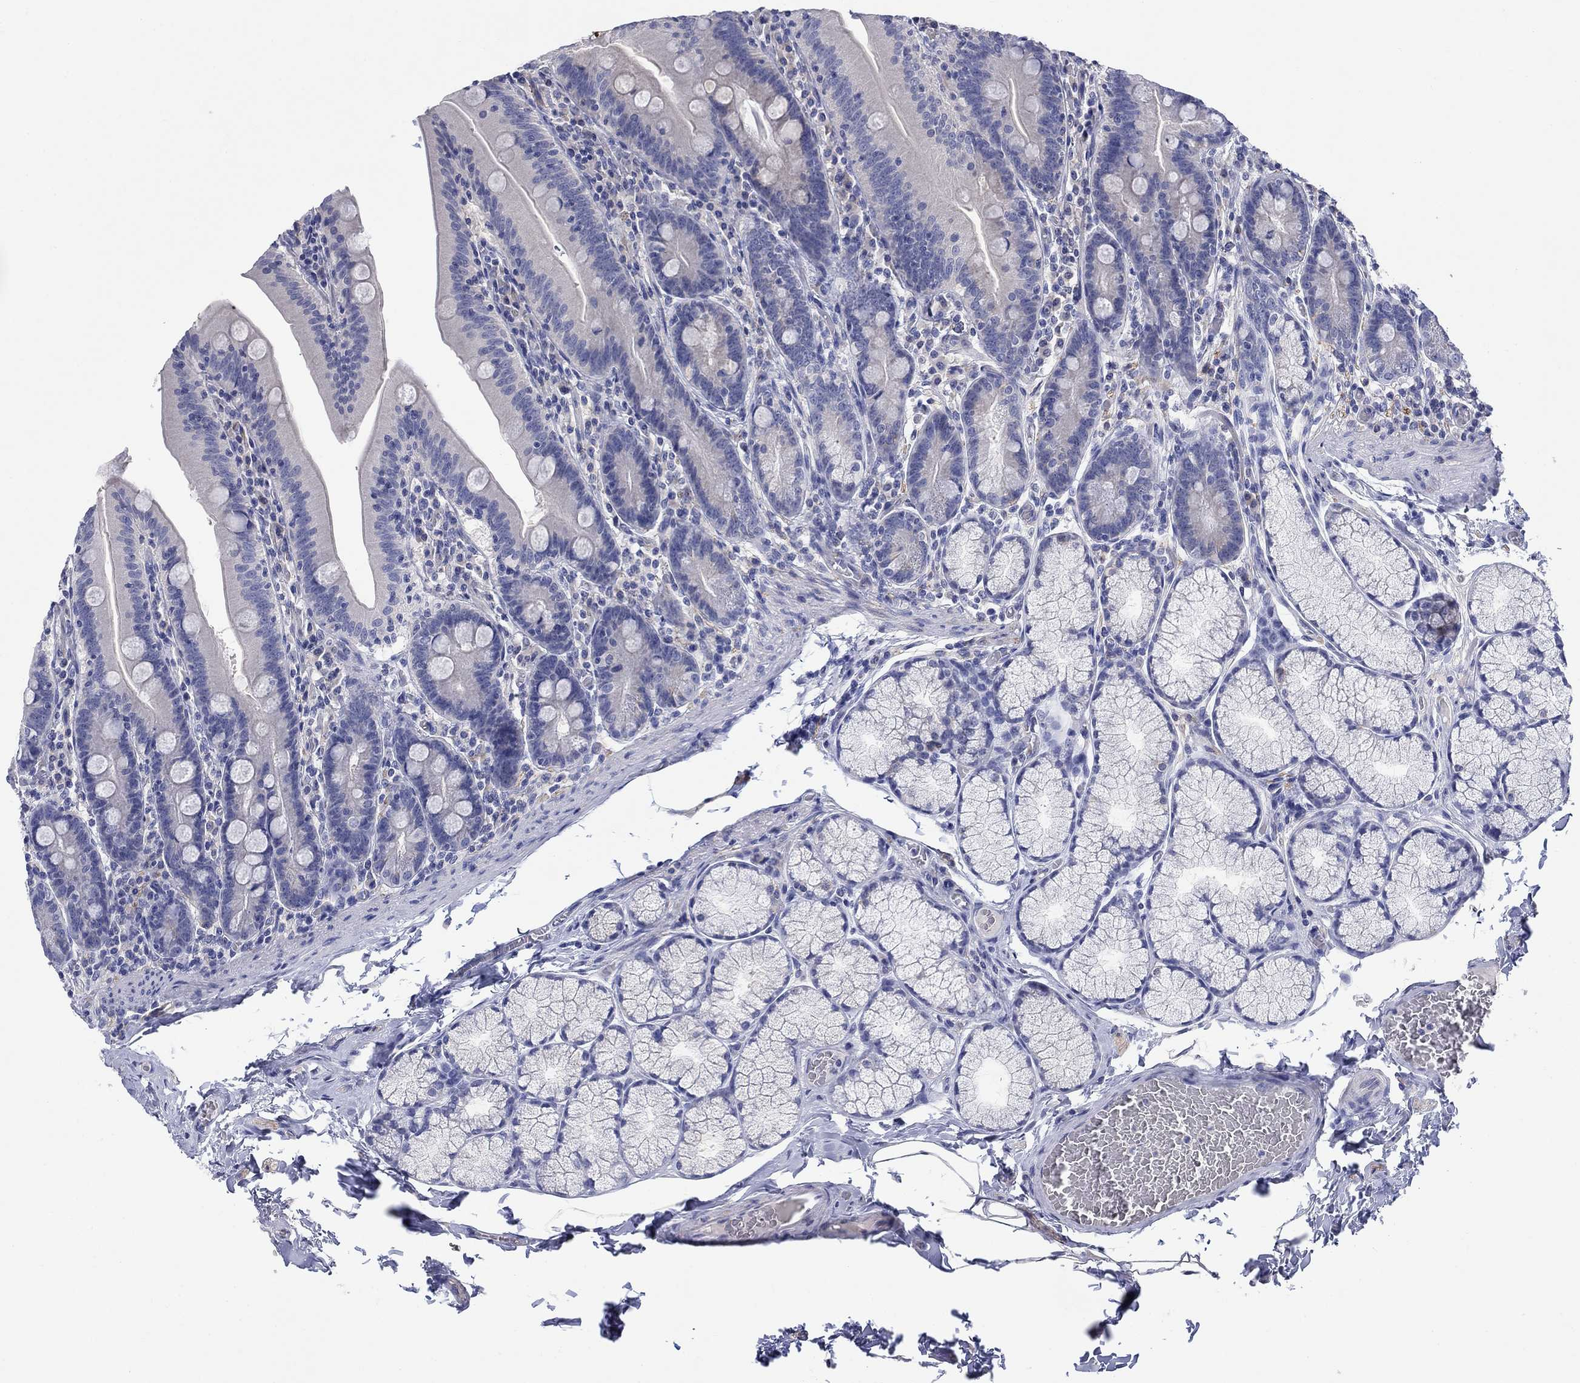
{"staining": {"intensity": "negative", "quantity": "none", "location": "none"}, "tissue": "small intestine", "cell_type": "Glandular cells", "image_type": "normal", "snomed": [{"axis": "morphology", "description": "Normal tissue, NOS"}, {"axis": "topography", "description": "Small intestine"}], "caption": "This is an immunohistochemistry (IHC) image of unremarkable human small intestine. There is no expression in glandular cells.", "gene": "PTPRZ1", "patient": {"sex": "male", "age": 37}}